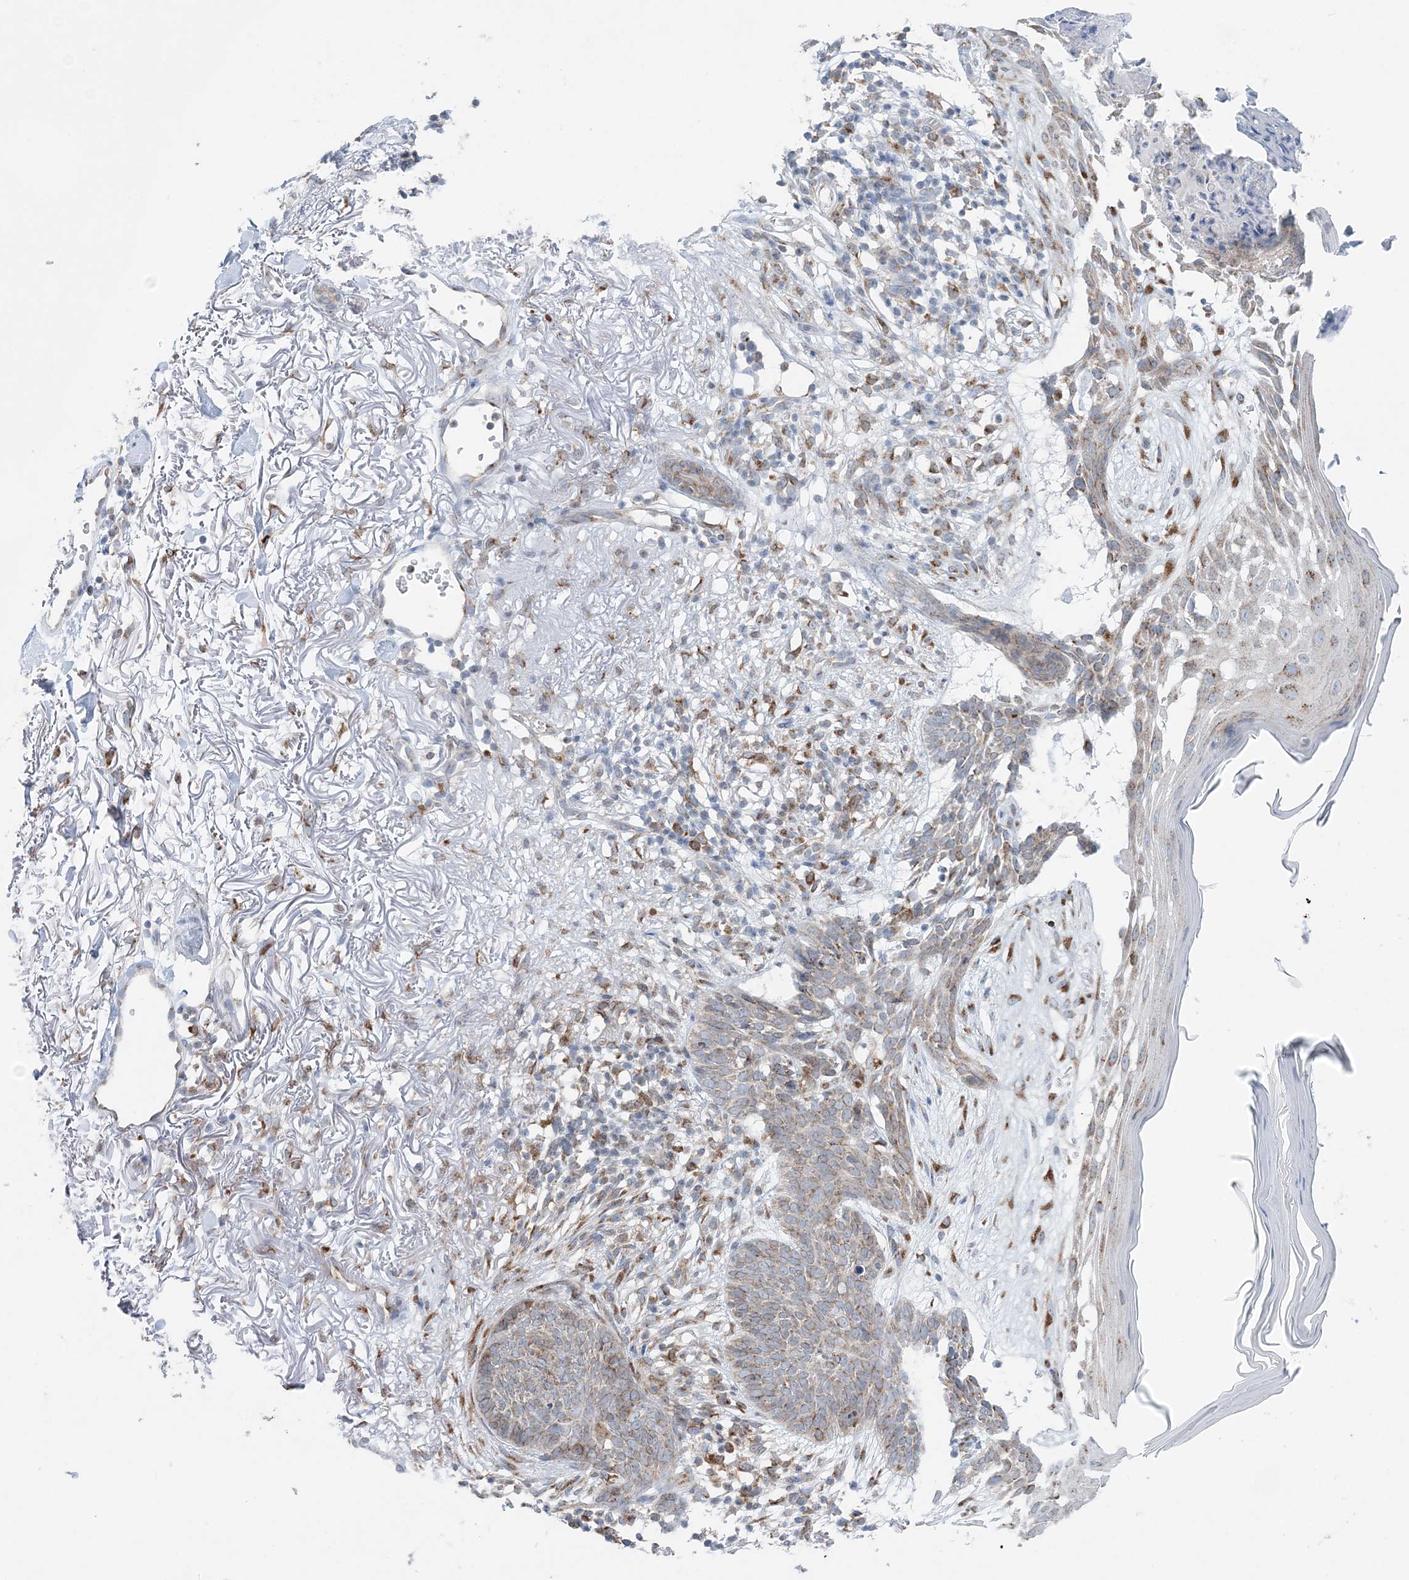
{"staining": {"intensity": "weak", "quantity": "25%-75%", "location": "cytoplasmic/membranous"}, "tissue": "skin cancer", "cell_type": "Tumor cells", "image_type": "cancer", "snomed": [{"axis": "morphology", "description": "Normal tissue, NOS"}, {"axis": "morphology", "description": "Basal cell carcinoma"}, {"axis": "topography", "description": "Skin"}], "caption": "IHC of skin cancer (basal cell carcinoma) demonstrates low levels of weak cytoplasmic/membranous staining in approximately 25%-75% of tumor cells.", "gene": "TMED10", "patient": {"sex": "female", "age": 70}}